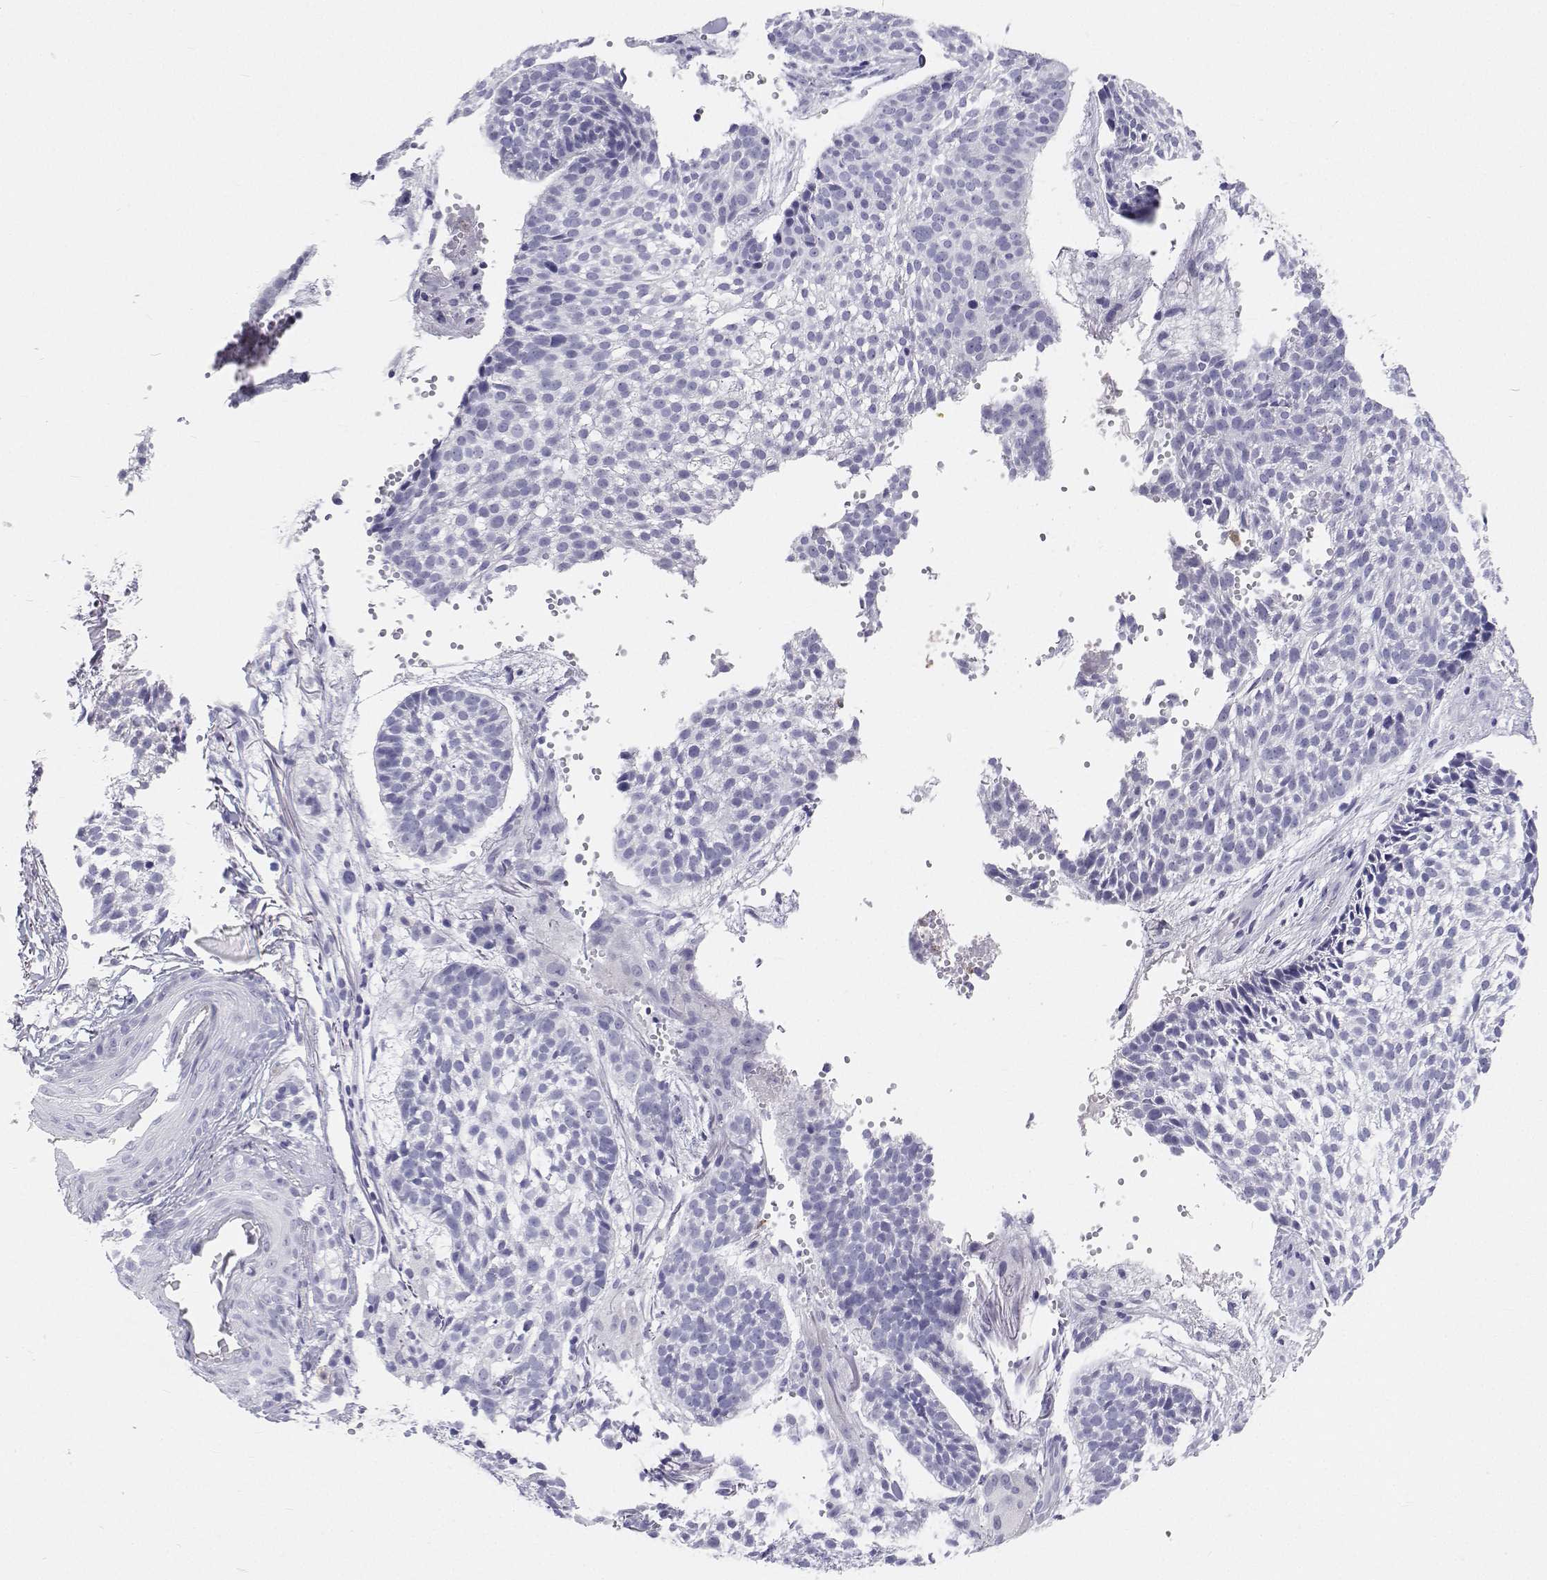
{"staining": {"intensity": "negative", "quantity": "none", "location": "none"}, "tissue": "skin cancer", "cell_type": "Tumor cells", "image_type": "cancer", "snomed": [{"axis": "morphology", "description": "Basal cell carcinoma"}, {"axis": "topography", "description": "Skin"}, {"axis": "topography", "description": "Skin of scalp"}], "caption": "This is an IHC histopathology image of skin basal cell carcinoma. There is no expression in tumor cells.", "gene": "SFTPB", "patient": {"sex": "female", "age": 45}}